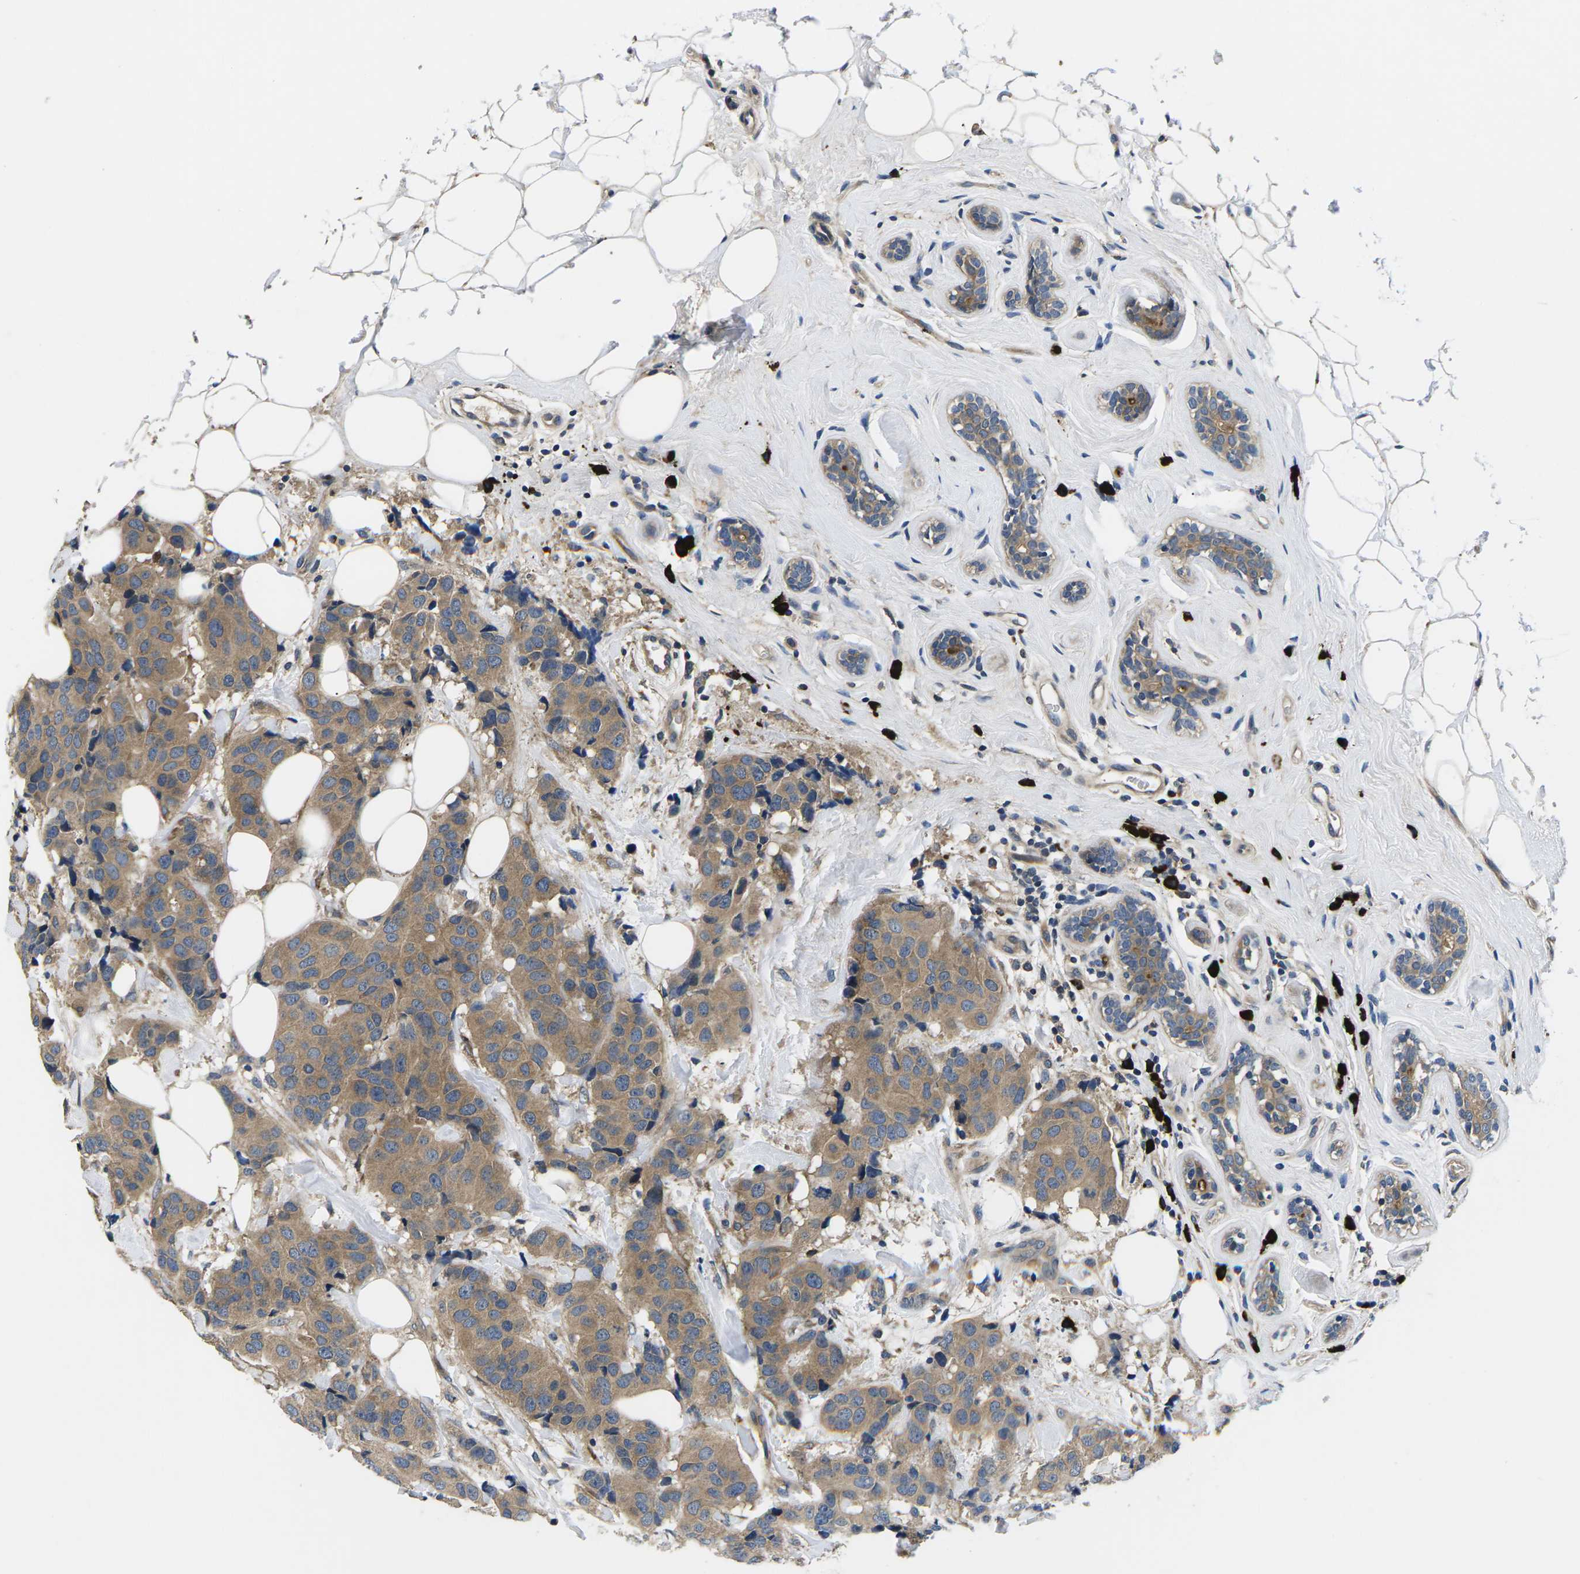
{"staining": {"intensity": "moderate", "quantity": ">75%", "location": "cytoplasmic/membranous"}, "tissue": "breast cancer", "cell_type": "Tumor cells", "image_type": "cancer", "snomed": [{"axis": "morphology", "description": "Normal tissue, NOS"}, {"axis": "morphology", "description": "Duct carcinoma"}, {"axis": "topography", "description": "Breast"}], "caption": "Immunohistochemistry micrograph of neoplastic tissue: breast cancer stained using IHC reveals medium levels of moderate protein expression localized specifically in the cytoplasmic/membranous of tumor cells, appearing as a cytoplasmic/membranous brown color.", "gene": "PLCE1", "patient": {"sex": "female", "age": 39}}